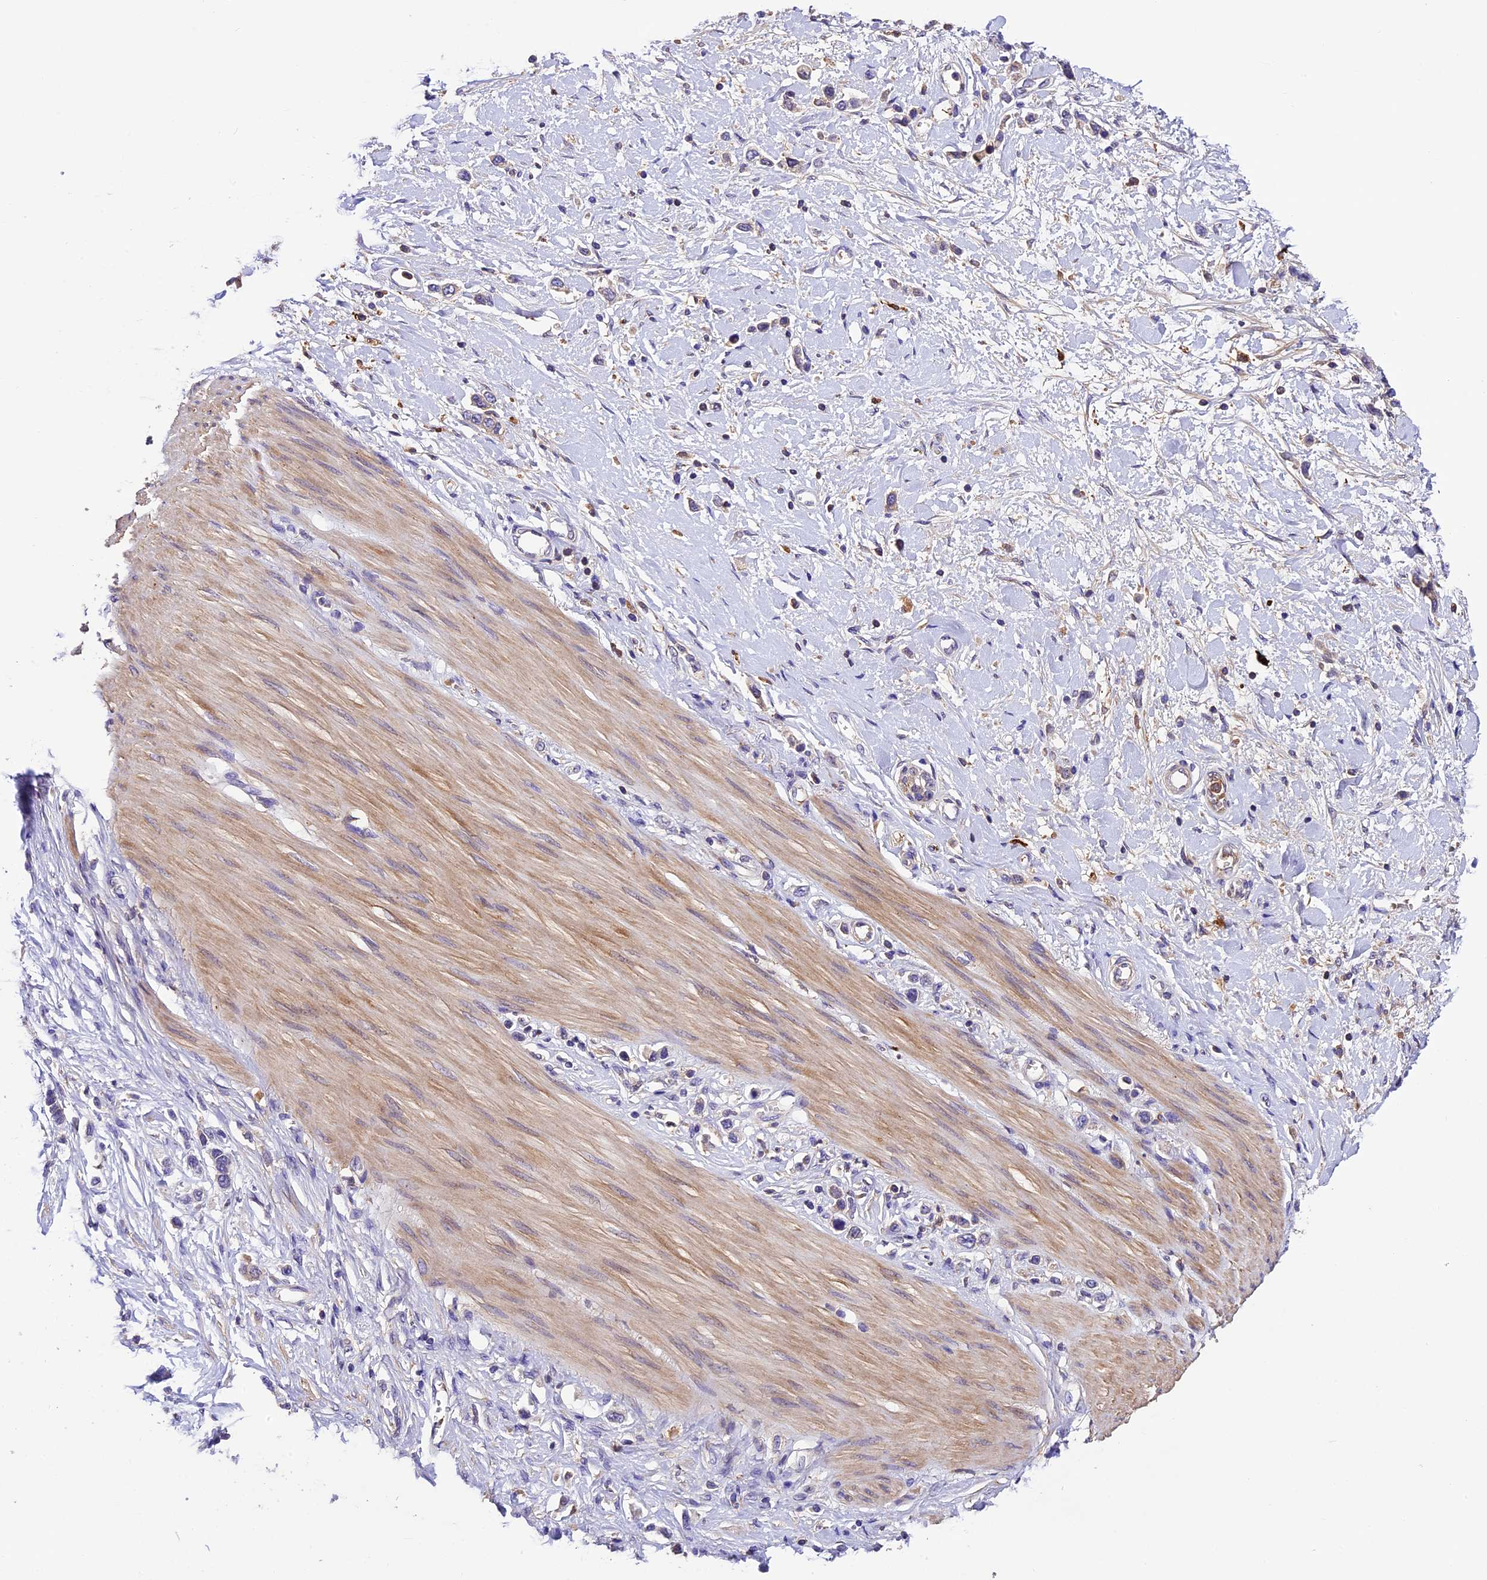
{"staining": {"intensity": "negative", "quantity": "none", "location": "none"}, "tissue": "stomach cancer", "cell_type": "Tumor cells", "image_type": "cancer", "snomed": [{"axis": "morphology", "description": "Adenocarcinoma, NOS"}, {"axis": "topography", "description": "Stomach"}], "caption": "Tumor cells show no significant expression in stomach cancer.", "gene": "CILP2", "patient": {"sex": "female", "age": 65}}